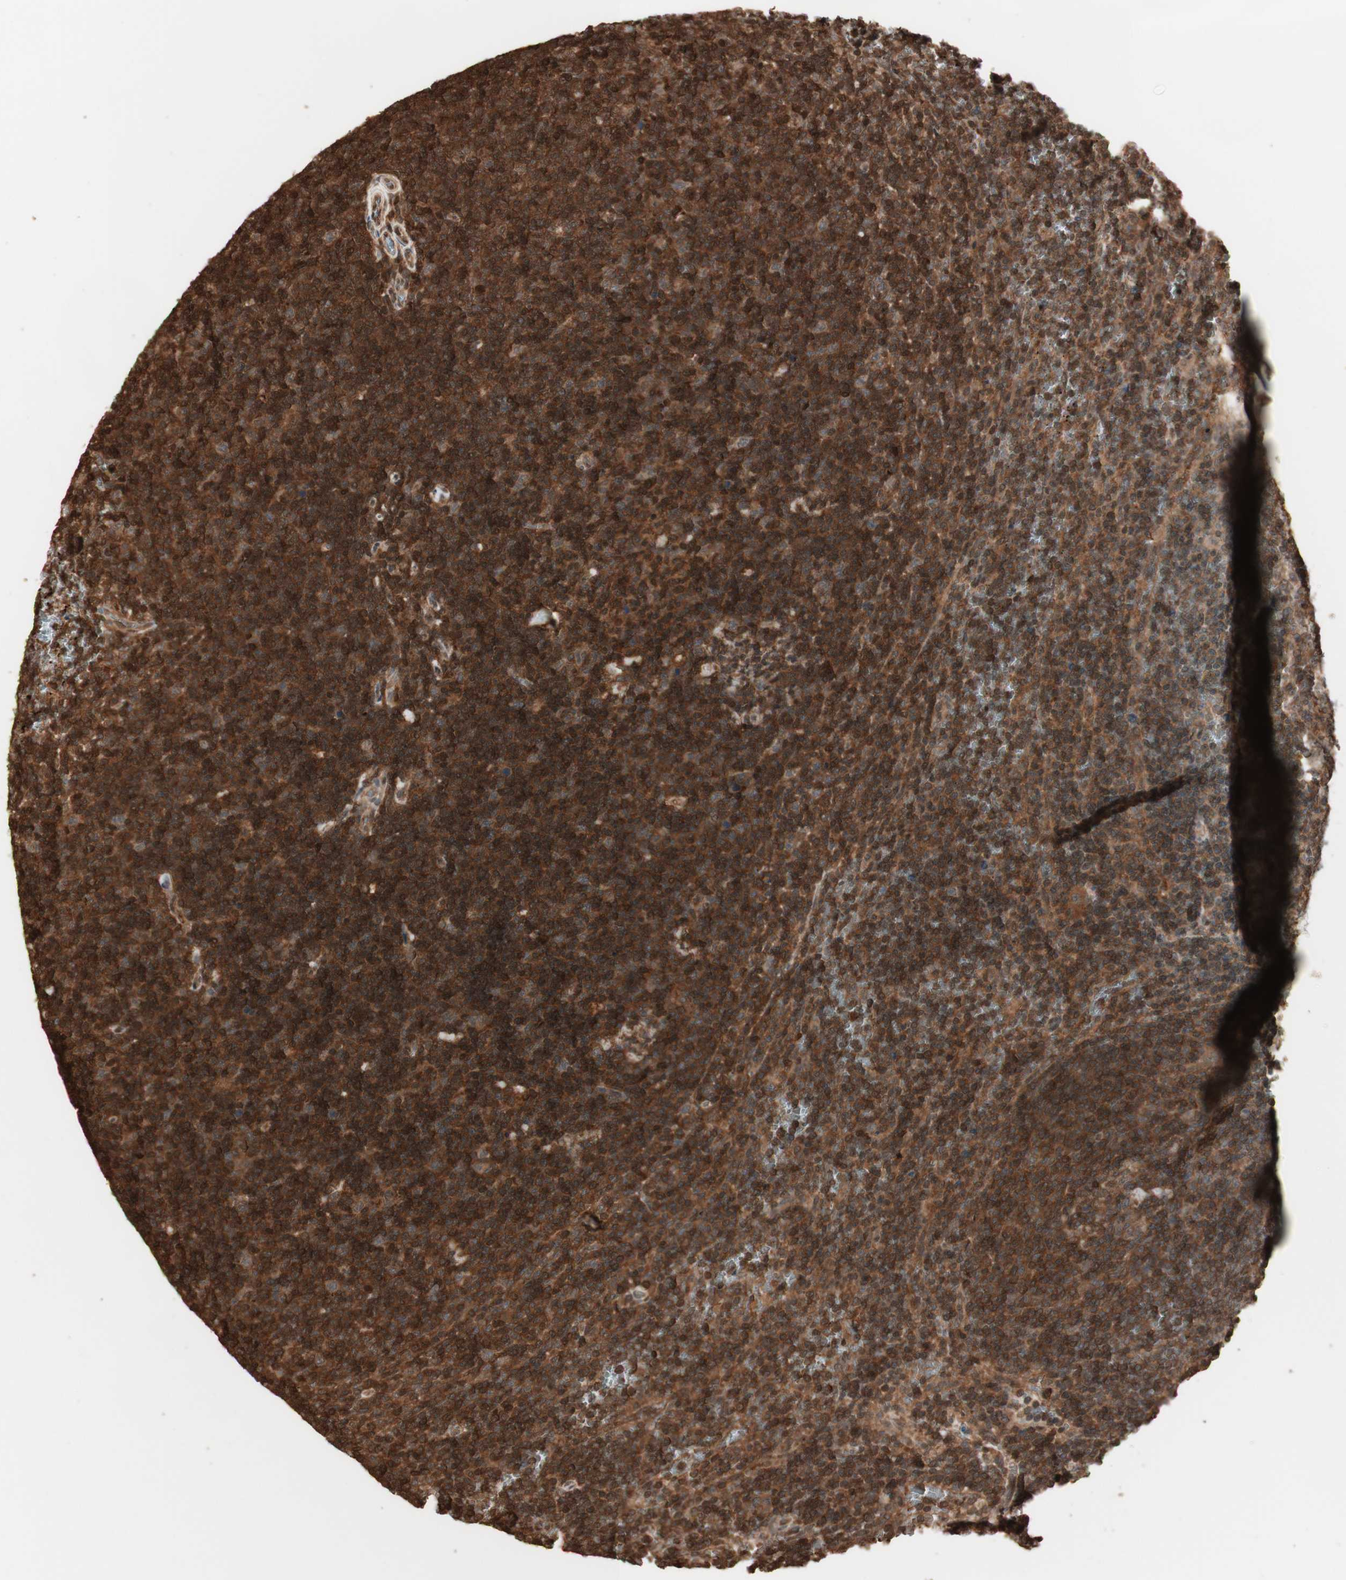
{"staining": {"intensity": "strong", "quantity": ">75%", "location": "cytoplasmic/membranous,nuclear"}, "tissue": "lymphoma", "cell_type": "Tumor cells", "image_type": "cancer", "snomed": [{"axis": "morphology", "description": "Malignant lymphoma, non-Hodgkin's type, Low grade"}, {"axis": "topography", "description": "Spleen"}], "caption": "Protein analysis of malignant lymphoma, non-Hodgkin's type (low-grade) tissue displays strong cytoplasmic/membranous and nuclear positivity in about >75% of tumor cells.", "gene": "YWHAB", "patient": {"sex": "female", "age": 50}}